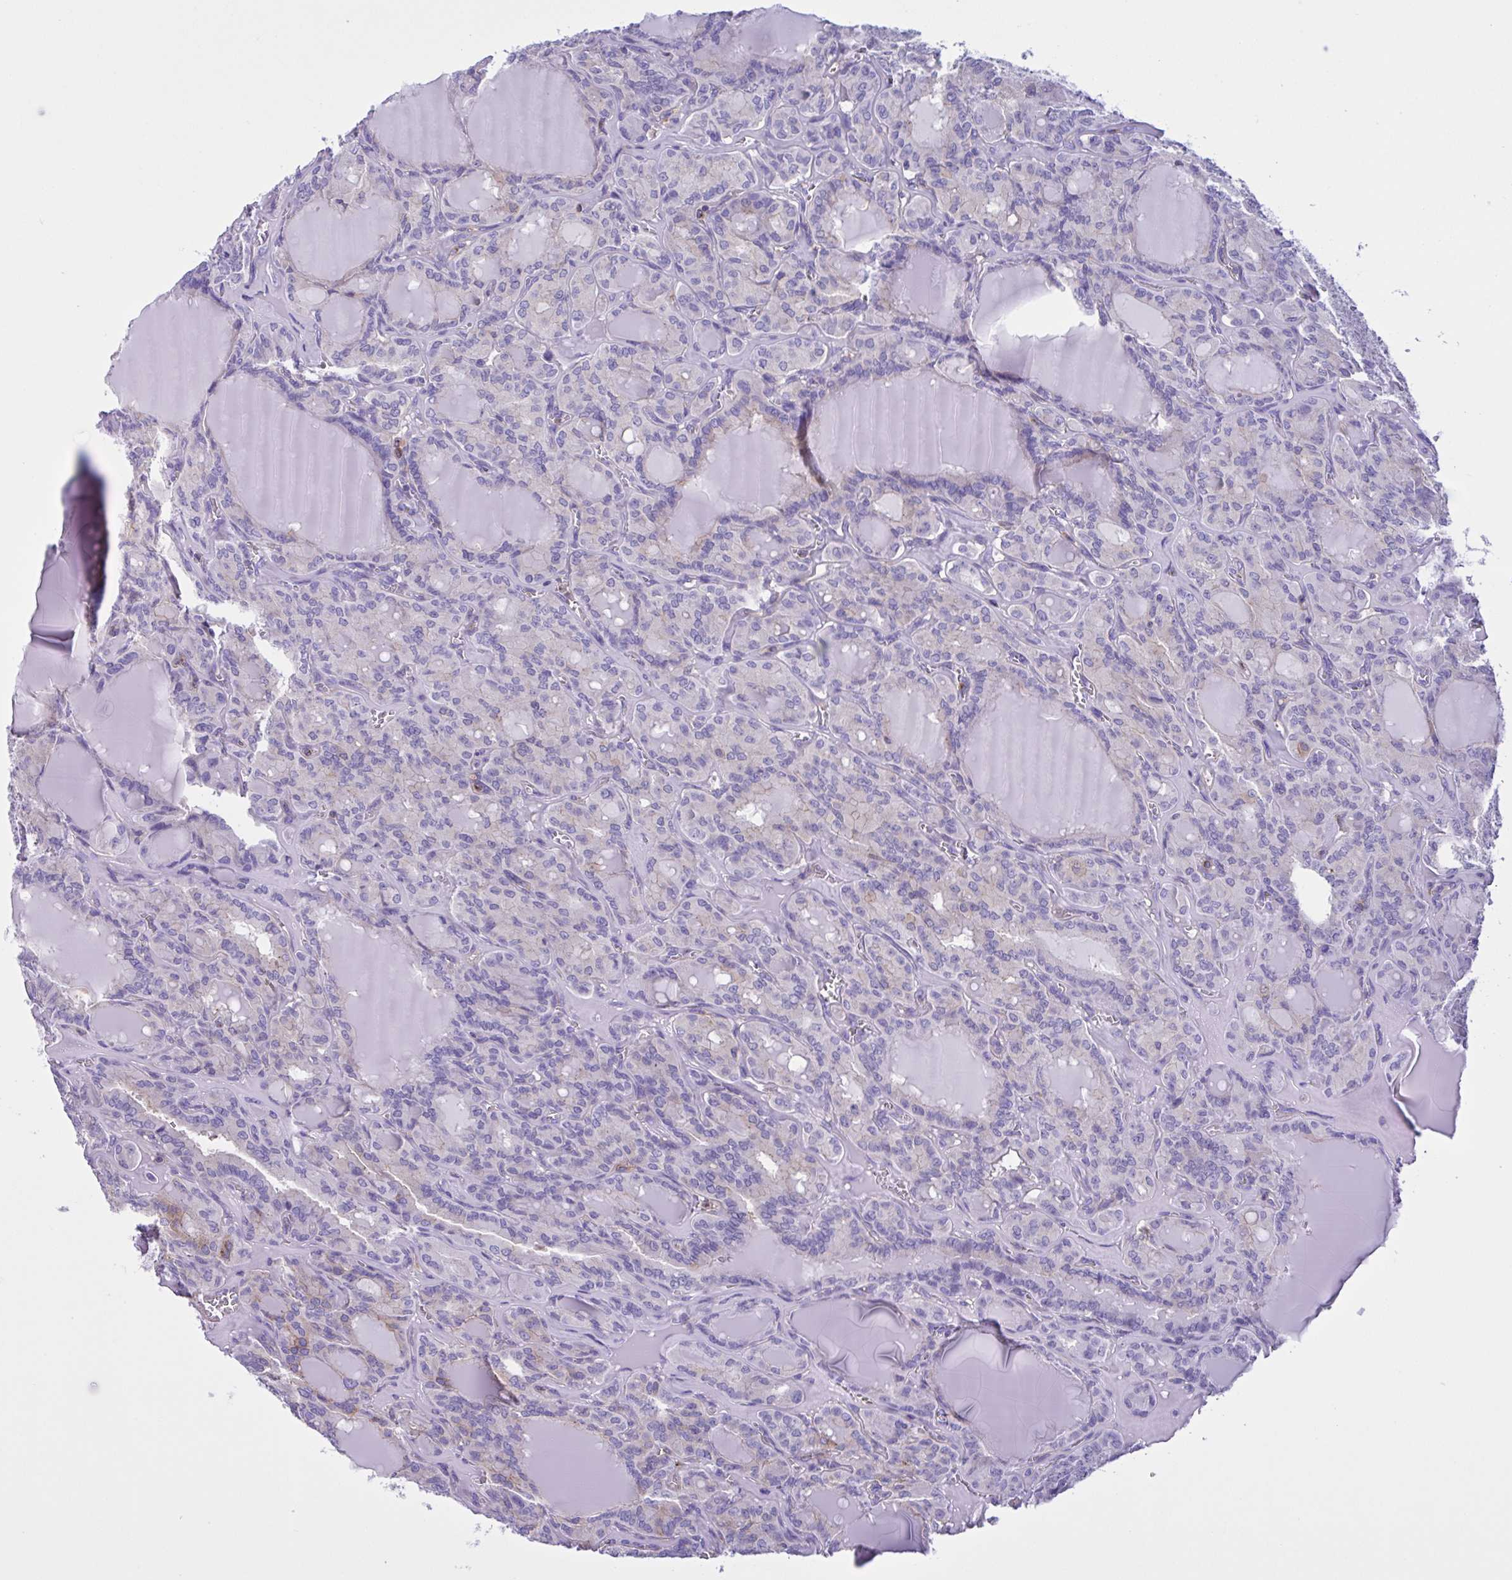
{"staining": {"intensity": "negative", "quantity": "none", "location": "none"}, "tissue": "thyroid cancer", "cell_type": "Tumor cells", "image_type": "cancer", "snomed": [{"axis": "morphology", "description": "Papillary adenocarcinoma, NOS"}, {"axis": "topography", "description": "Thyroid gland"}], "caption": "Immunohistochemistry (IHC) photomicrograph of neoplastic tissue: papillary adenocarcinoma (thyroid) stained with DAB reveals no significant protein expression in tumor cells. (DAB immunohistochemistry, high magnification).", "gene": "OR51M1", "patient": {"sex": "male", "age": 87}}